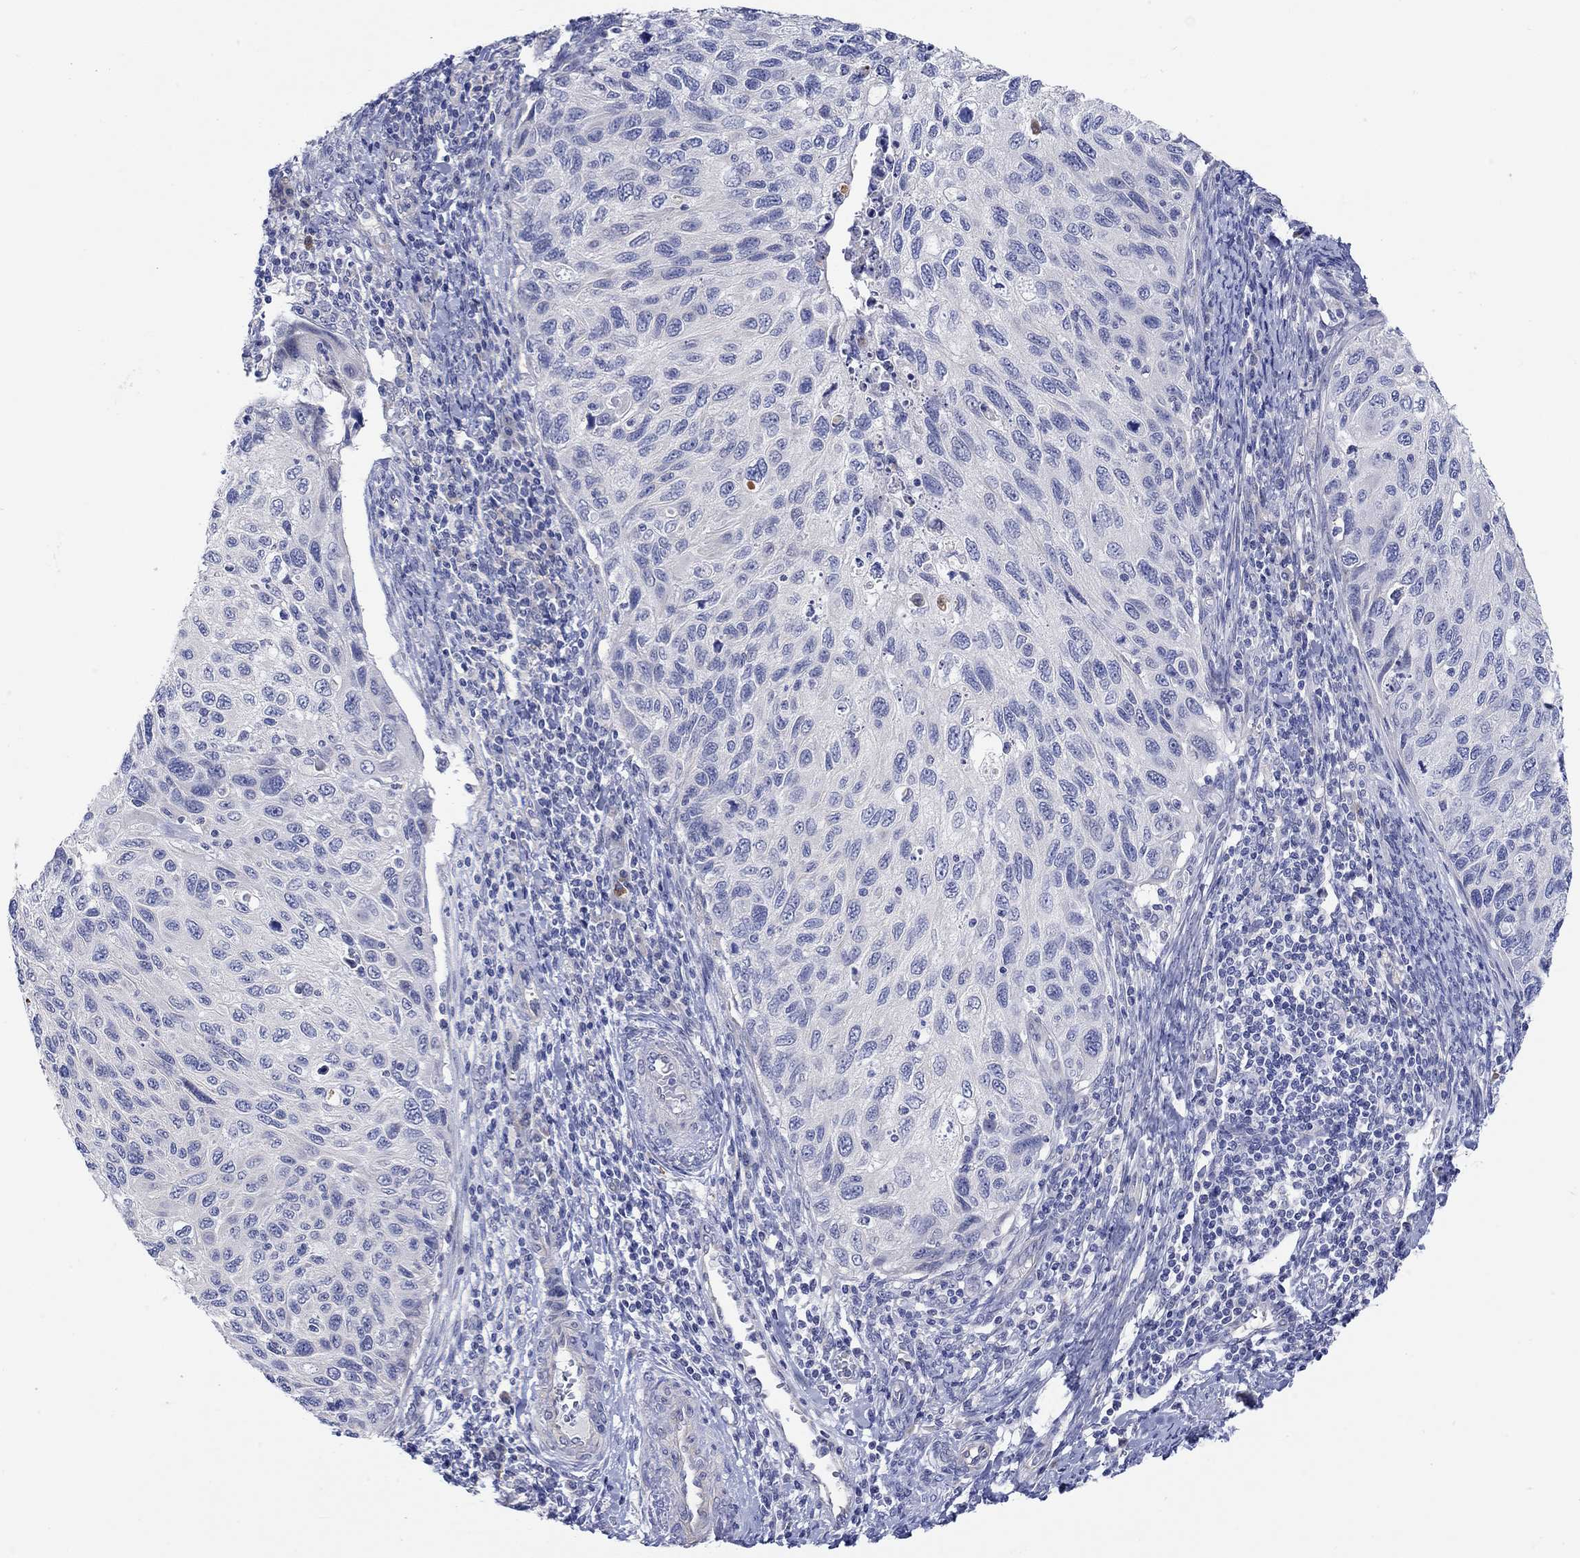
{"staining": {"intensity": "negative", "quantity": "none", "location": "none"}, "tissue": "cervical cancer", "cell_type": "Tumor cells", "image_type": "cancer", "snomed": [{"axis": "morphology", "description": "Squamous cell carcinoma, NOS"}, {"axis": "topography", "description": "Cervix"}], "caption": "Immunohistochemistry (IHC) of human cervical cancer (squamous cell carcinoma) shows no staining in tumor cells. (Brightfield microscopy of DAB (3,3'-diaminobenzidine) immunohistochemistry at high magnification).", "gene": "KRT222", "patient": {"sex": "female", "age": 70}}